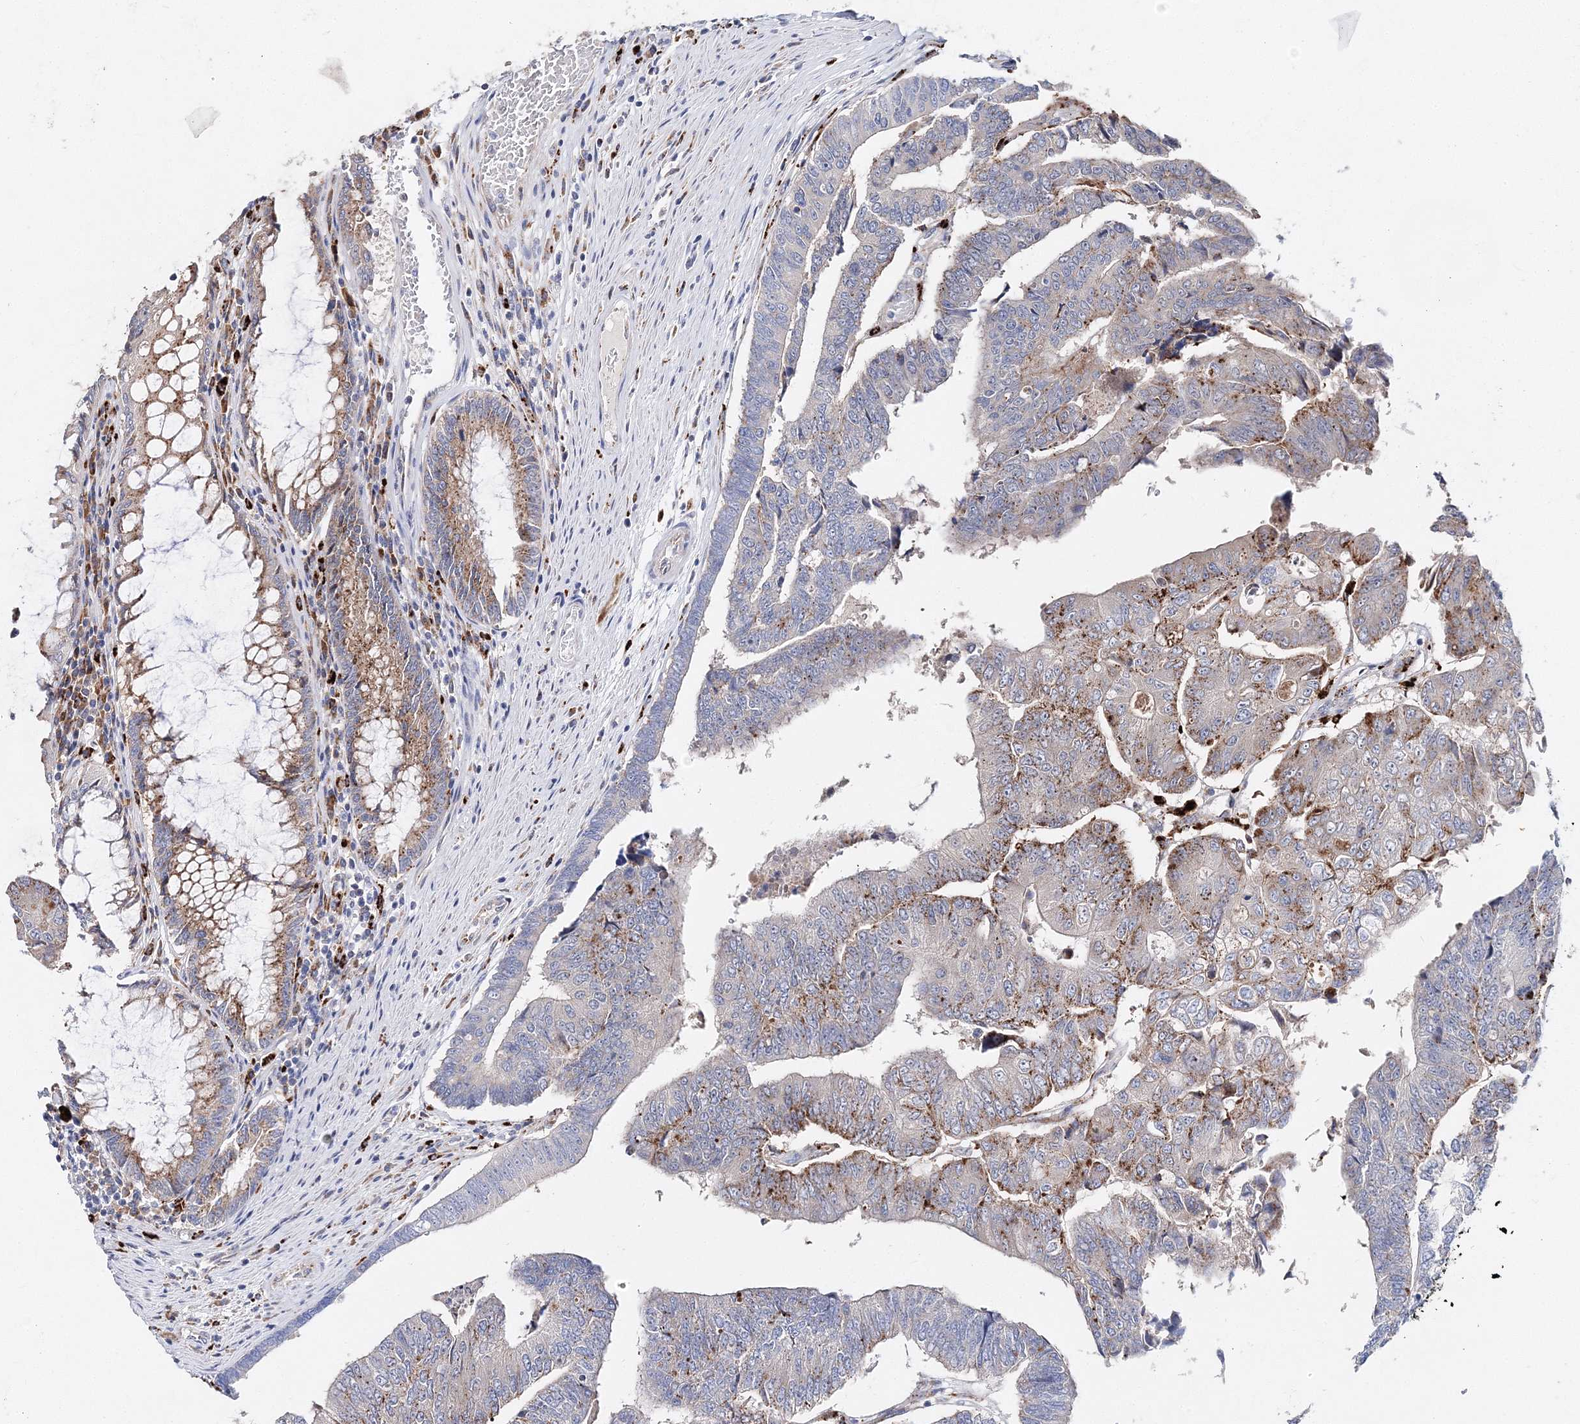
{"staining": {"intensity": "moderate", "quantity": "25%-75%", "location": "cytoplasmic/membranous"}, "tissue": "colorectal cancer", "cell_type": "Tumor cells", "image_type": "cancer", "snomed": [{"axis": "morphology", "description": "Adenocarcinoma, NOS"}, {"axis": "topography", "description": "Colon"}], "caption": "Immunohistochemical staining of human colorectal adenocarcinoma demonstrates medium levels of moderate cytoplasmic/membranous expression in about 25%-75% of tumor cells.", "gene": "C3orf38", "patient": {"sex": "female", "age": 67}}